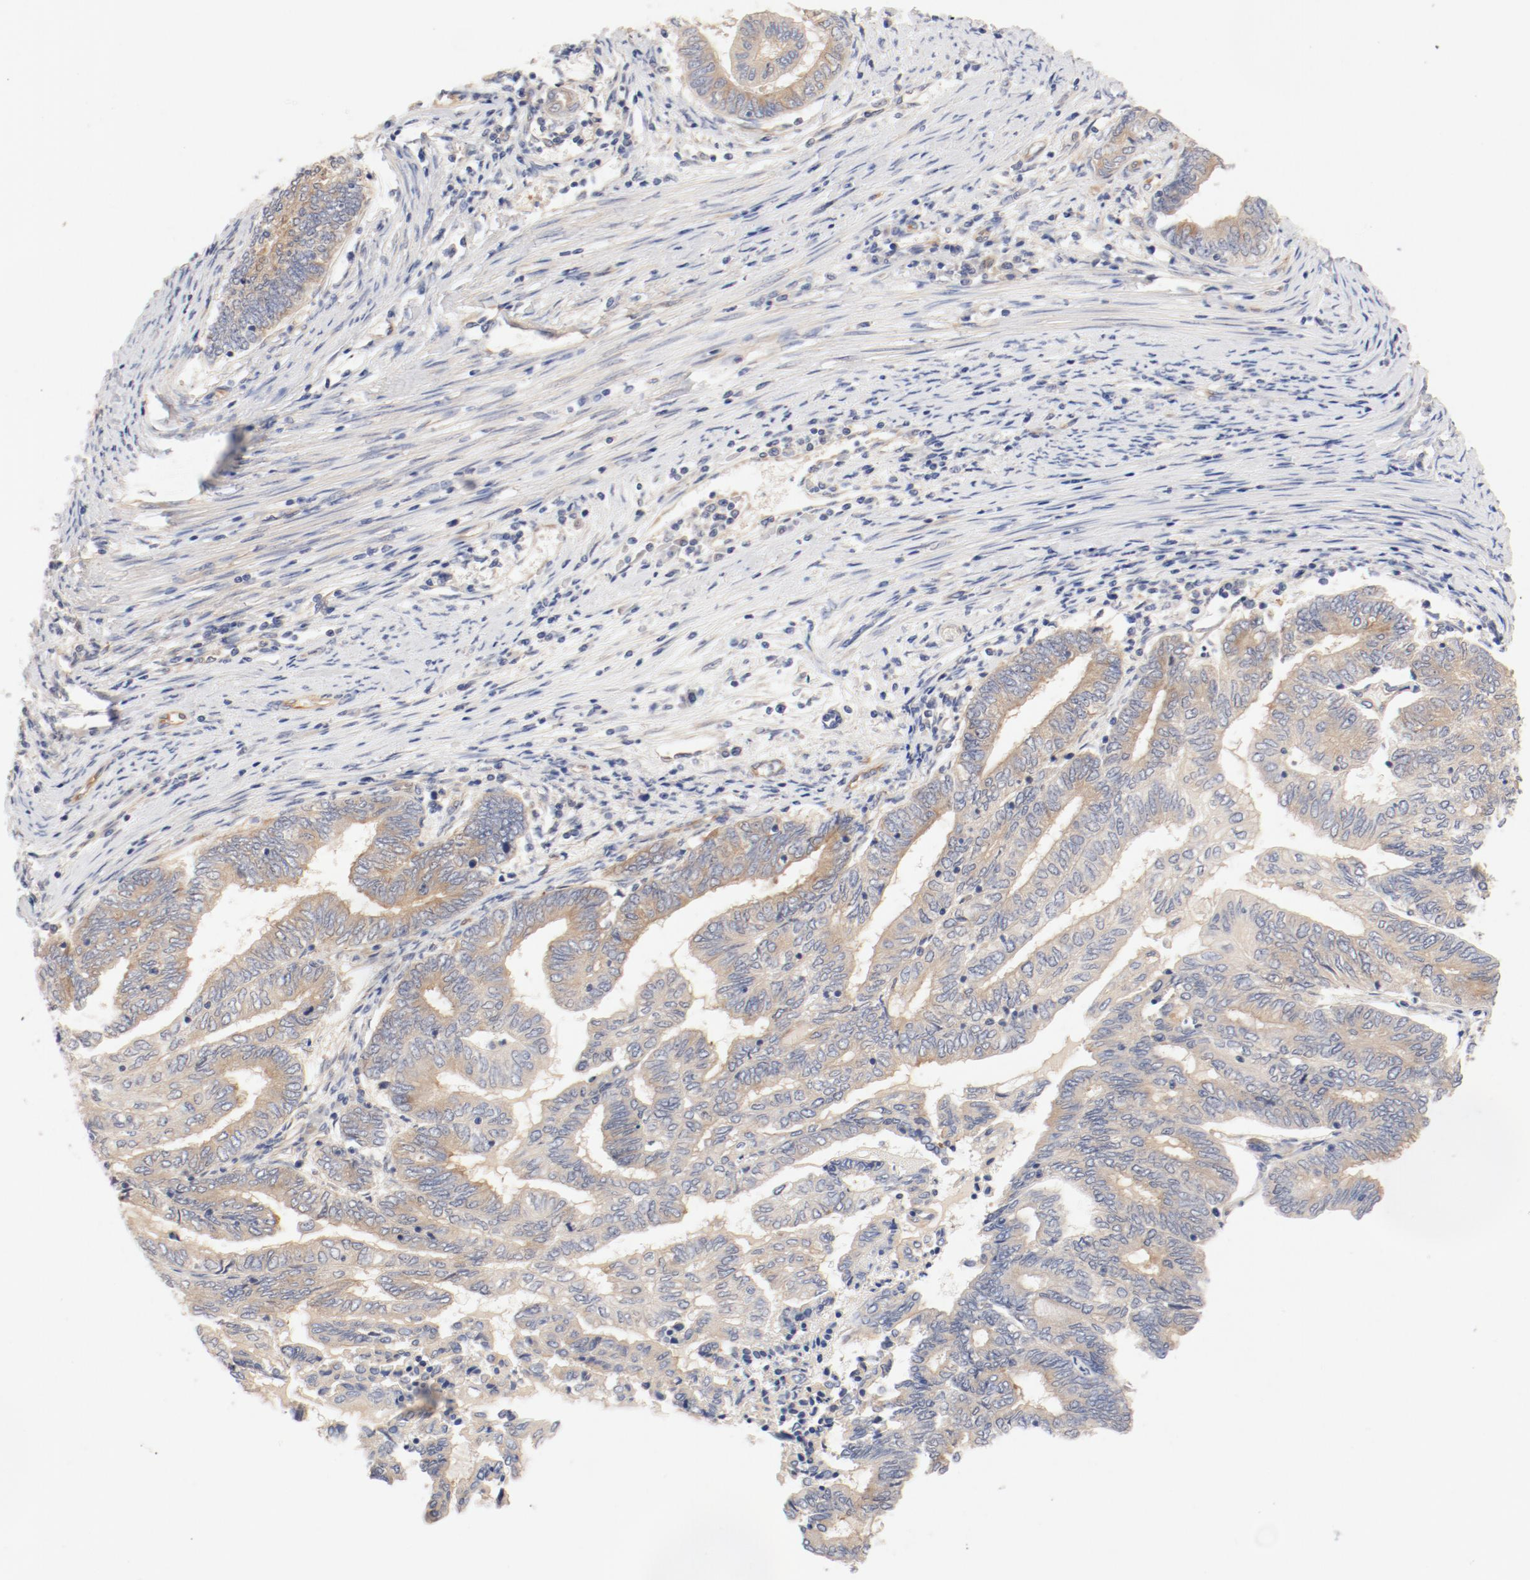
{"staining": {"intensity": "weak", "quantity": "25%-75%", "location": "cytoplasmic/membranous"}, "tissue": "endometrial cancer", "cell_type": "Tumor cells", "image_type": "cancer", "snomed": [{"axis": "morphology", "description": "Adenocarcinoma, NOS"}, {"axis": "topography", "description": "Uterus"}, {"axis": "topography", "description": "Endometrium"}], "caption": "An IHC image of tumor tissue is shown. Protein staining in brown labels weak cytoplasmic/membranous positivity in endometrial adenocarcinoma within tumor cells. (Brightfield microscopy of DAB IHC at high magnification).", "gene": "DYNC1H1", "patient": {"sex": "female", "age": 70}}